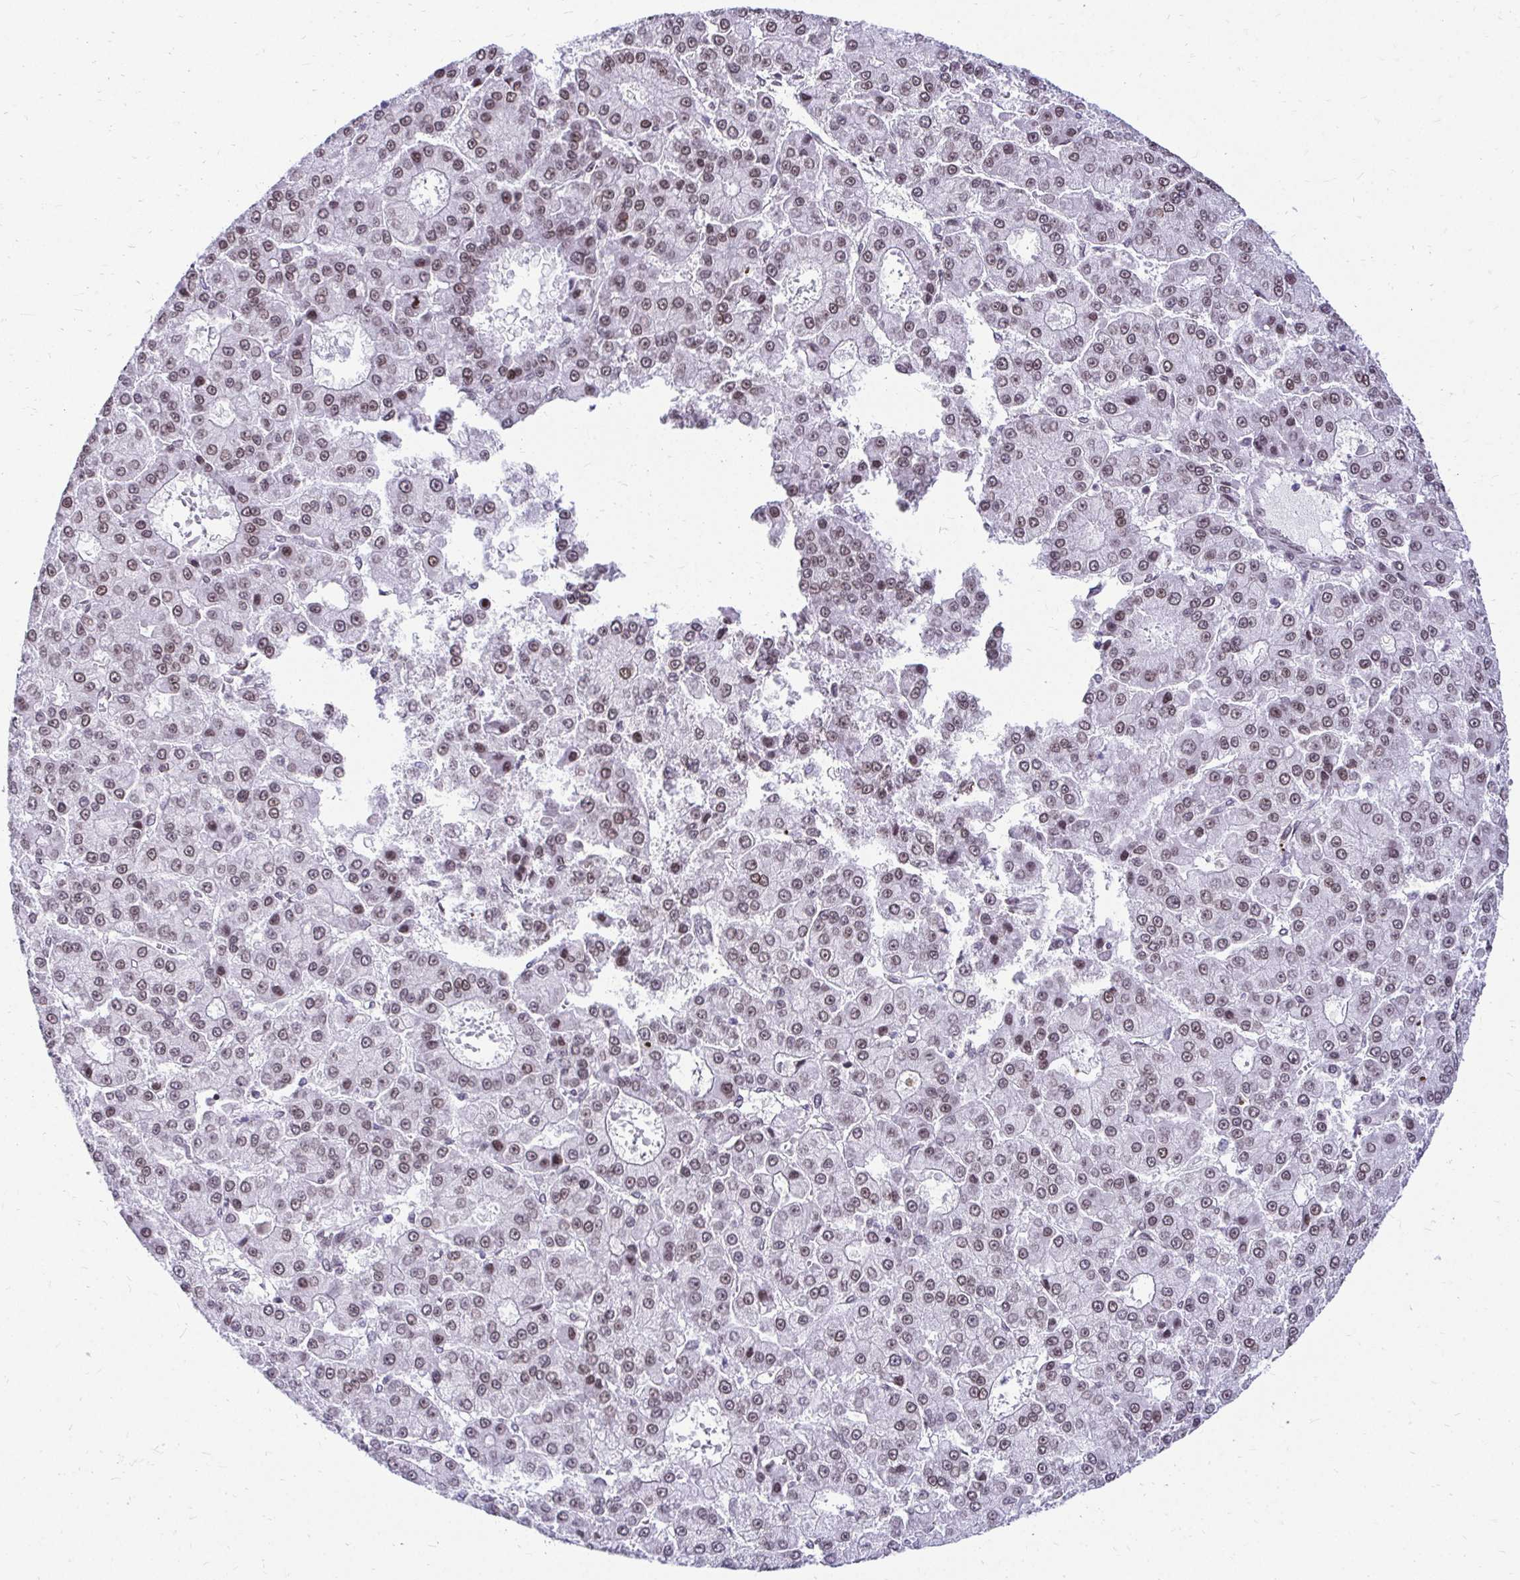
{"staining": {"intensity": "weak", "quantity": ">75%", "location": "cytoplasmic/membranous,nuclear"}, "tissue": "liver cancer", "cell_type": "Tumor cells", "image_type": "cancer", "snomed": [{"axis": "morphology", "description": "Carcinoma, Hepatocellular, NOS"}, {"axis": "topography", "description": "Liver"}], "caption": "A histopathology image of human liver cancer stained for a protein reveals weak cytoplasmic/membranous and nuclear brown staining in tumor cells.", "gene": "BANF1", "patient": {"sex": "male", "age": 70}}